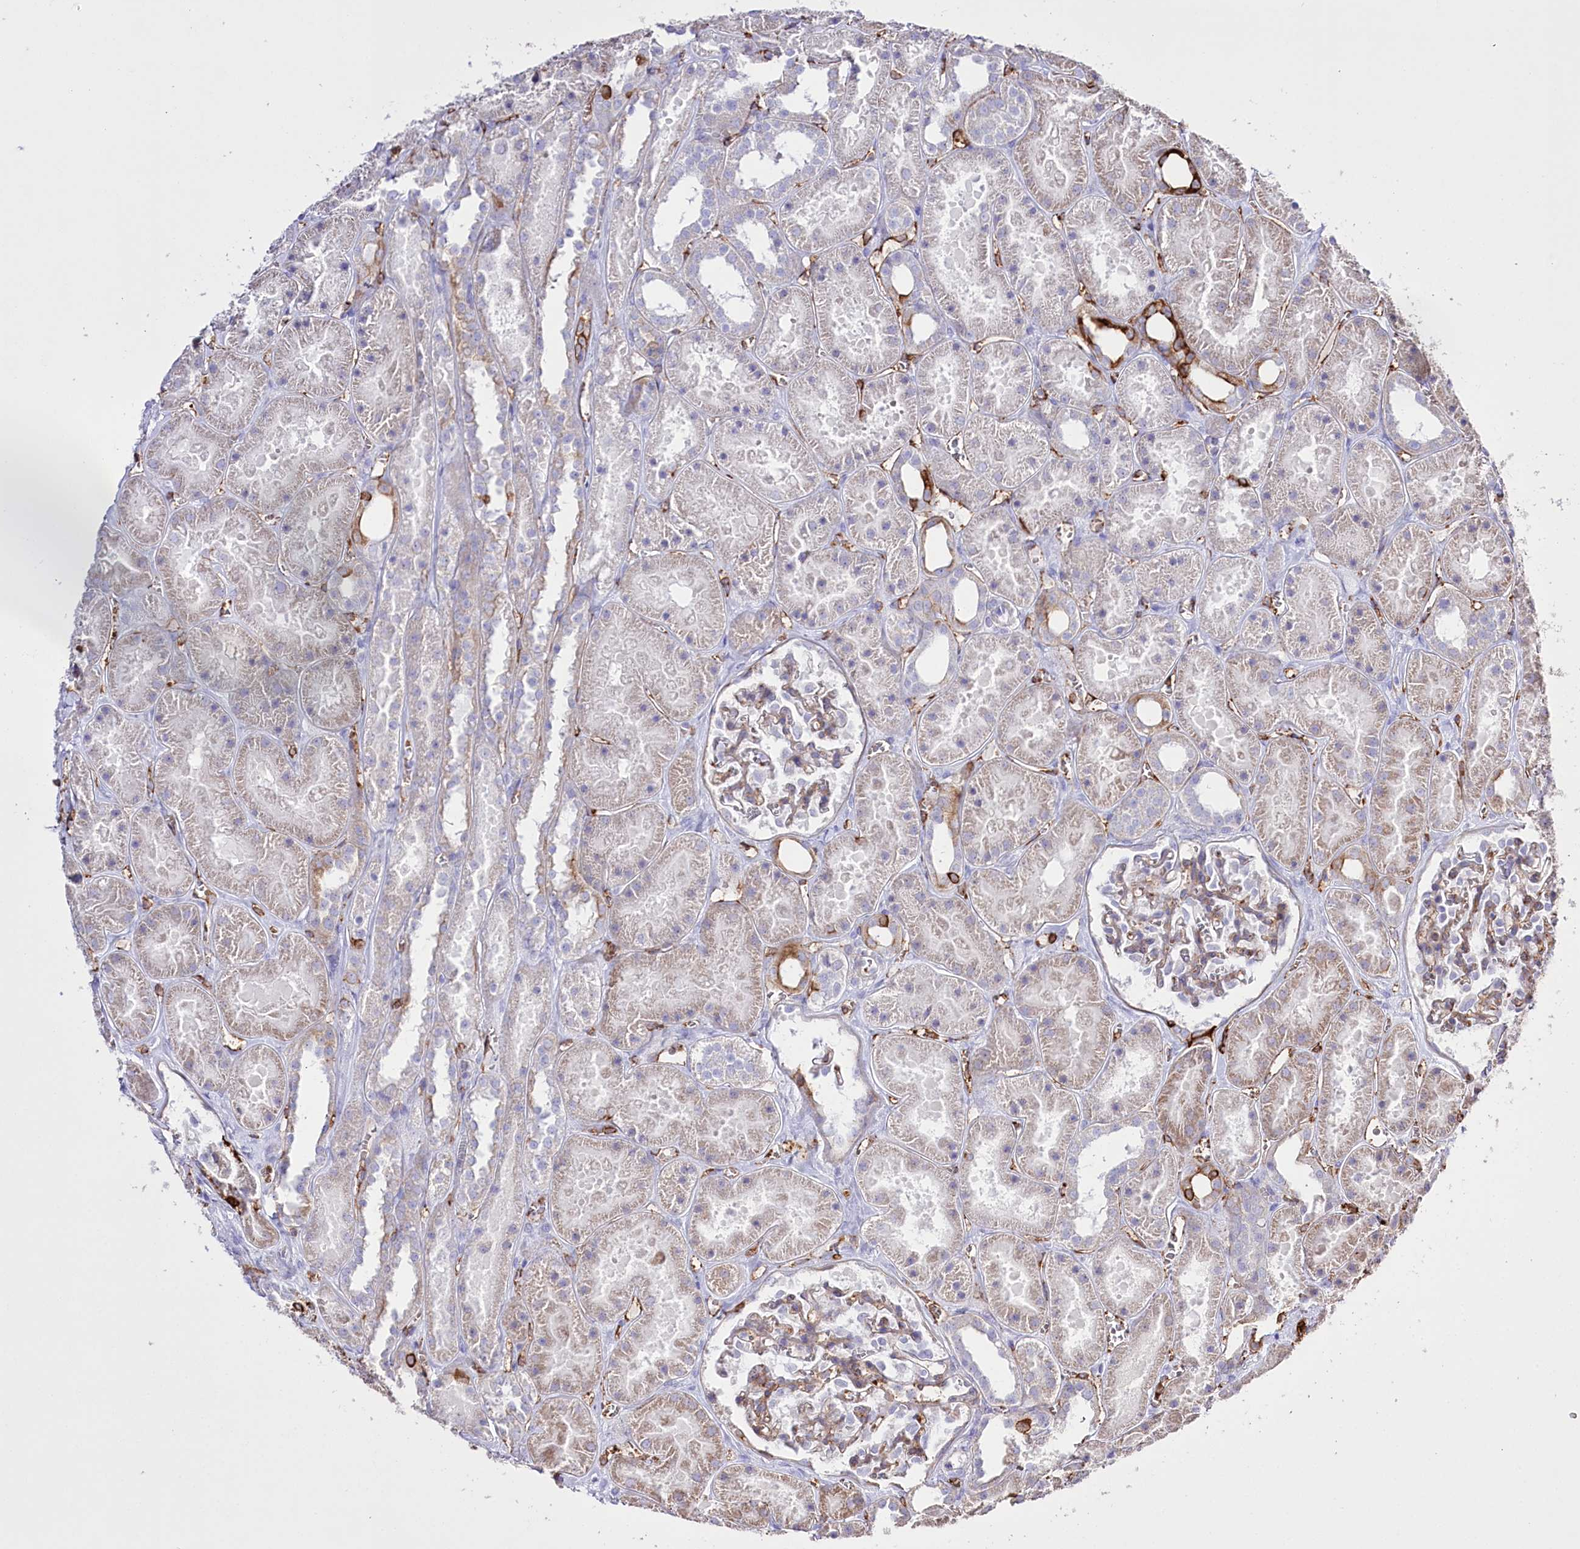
{"staining": {"intensity": "weak", "quantity": "25%-75%", "location": "cytoplasmic/membranous"}, "tissue": "kidney", "cell_type": "Cells in glomeruli", "image_type": "normal", "snomed": [{"axis": "morphology", "description": "Normal tissue, NOS"}, {"axis": "topography", "description": "Kidney"}], "caption": "The photomicrograph reveals staining of unremarkable kidney, revealing weak cytoplasmic/membranous protein staining (brown color) within cells in glomeruli. The staining is performed using DAB brown chromogen to label protein expression. The nuclei are counter-stained blue using hematoxylin.", "gene": "SLC39A10", "patient": {"sex": "female", "age": 41}}